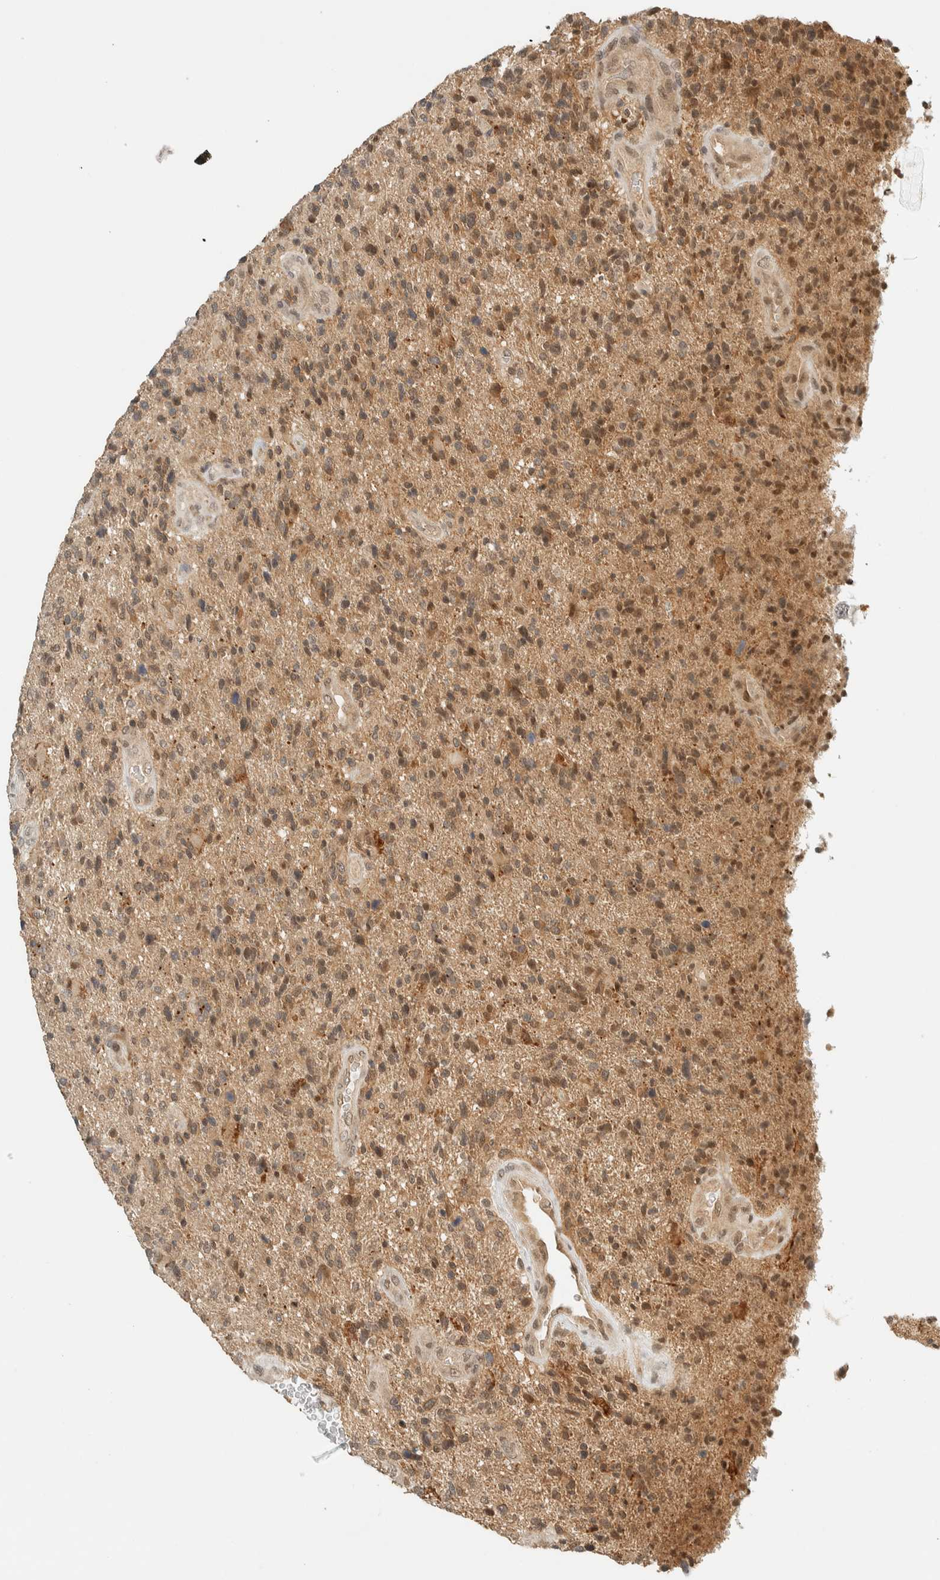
{"staining": {"intensity": "moderate", "quantity": "25%-75%", "location": "cytoplasmic/membranous"}, "tissue": "glioma", "cell_type": "Tumor cells", "image_type": "cancer", "snomed": [{"axis": "morphology", "description": "Glioma, malignant, High grade"}, {"axis": "topography", "description": "Brain"}], "caption": "Immunohistochemical staining of human malignant glioma (high-grade) exhibits moderate cytoplasmic/membranous protein staining in about 25%-75% of tumor cells. (DAB (3,3'-diaminobenzidine) IHC, brown staining for protein, blue staining for nuclei).", "gene": "KIFAP3", "patient": {"sex": "male", "age": 72}}